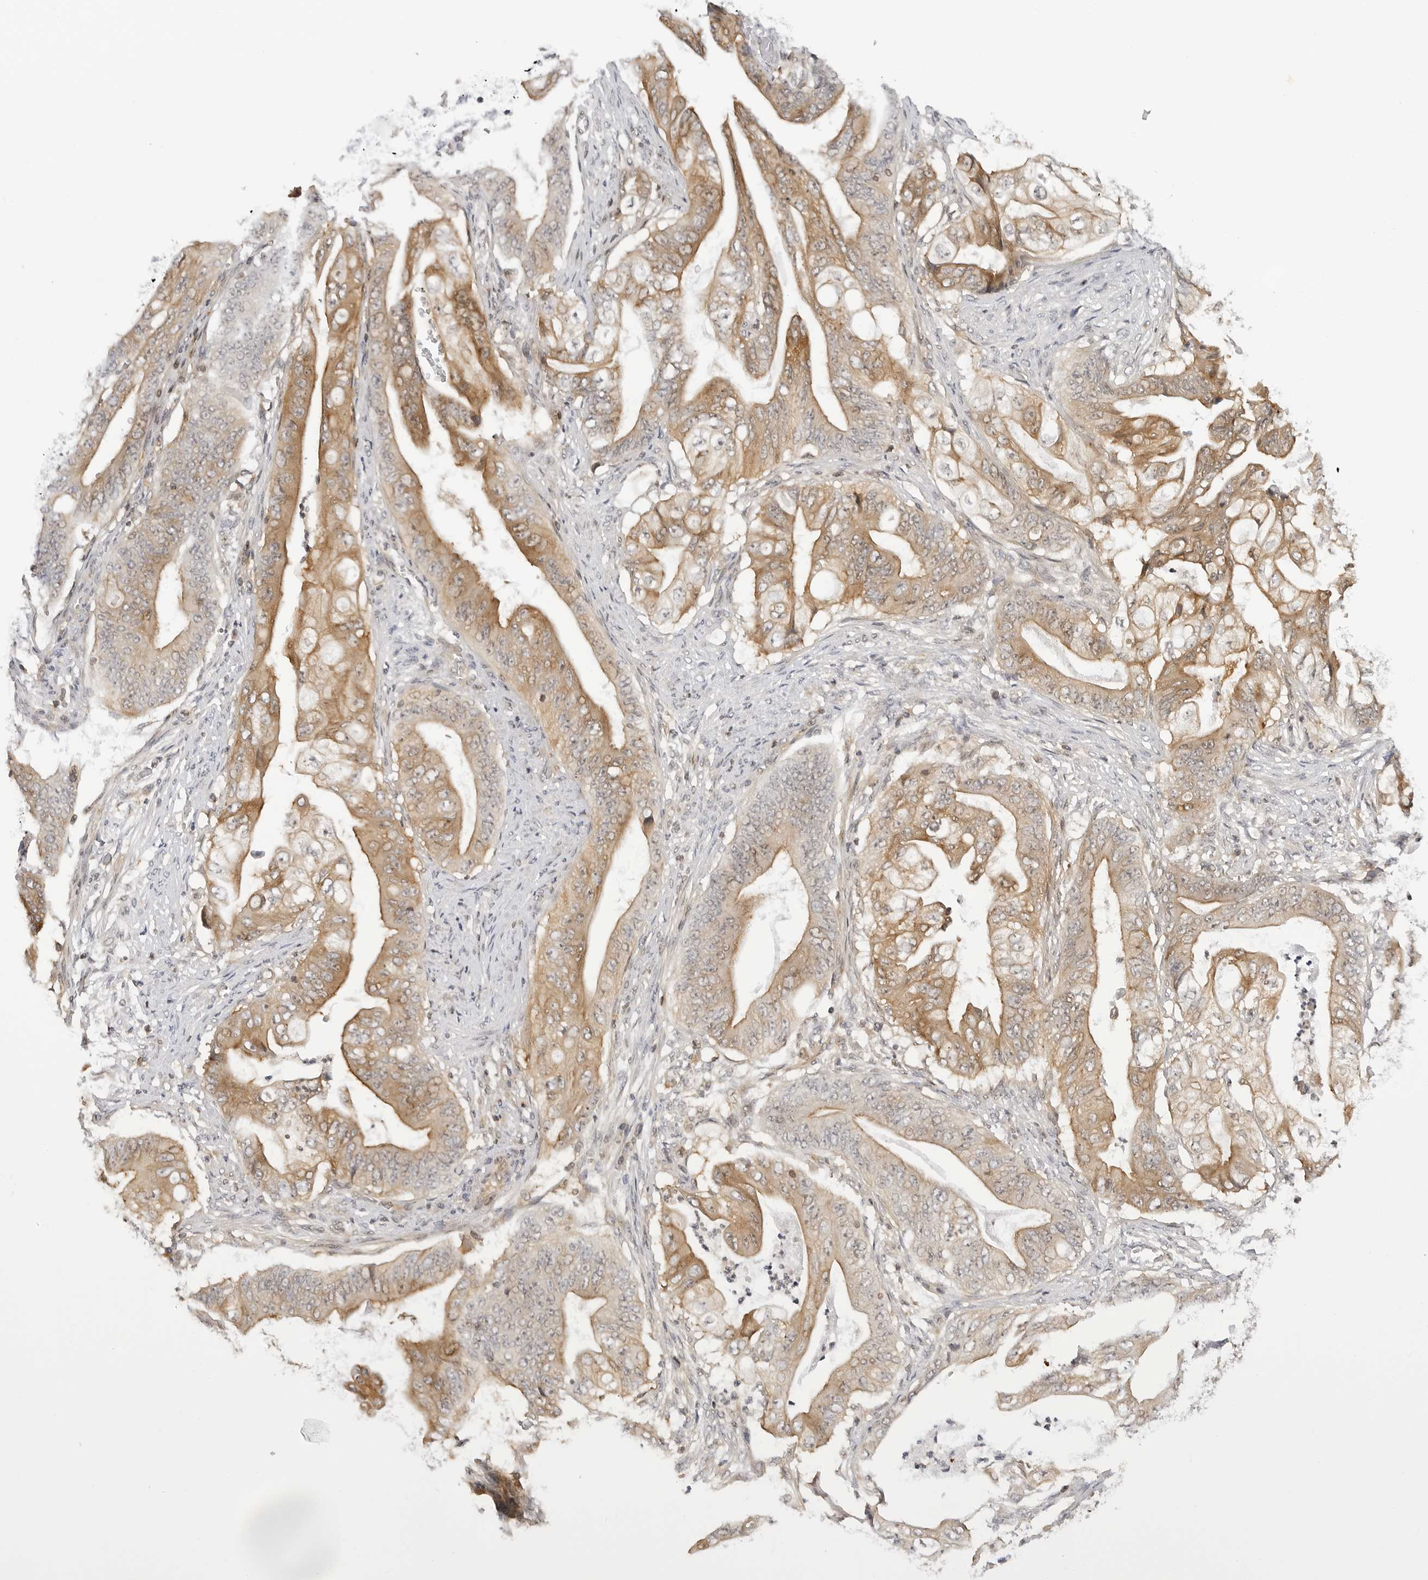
{"staining": {"intensity": "moderate", "quantity": "25%-75%", "location": "cytoplasmic/membranous"}, "tissue": "stomach cancer", "cell_type": "Tumor cells", "image_type": "cancer", "snomed": [{"axis": "morphology", "description": "Adenocarcinoma, NOS"}, {"axis": "topography", "description": "Stomach"}], "caption": "A high-resolution histopathology image shows immunohistochemistry staining of stomach cancer (adenocarcinoma), which demonstrates moderate cytoplasmic/membranous staining in about 25%-75% of tumor cells.", "gene": "MAP2K5", "patient": {"sex": "female", "age": 73}}